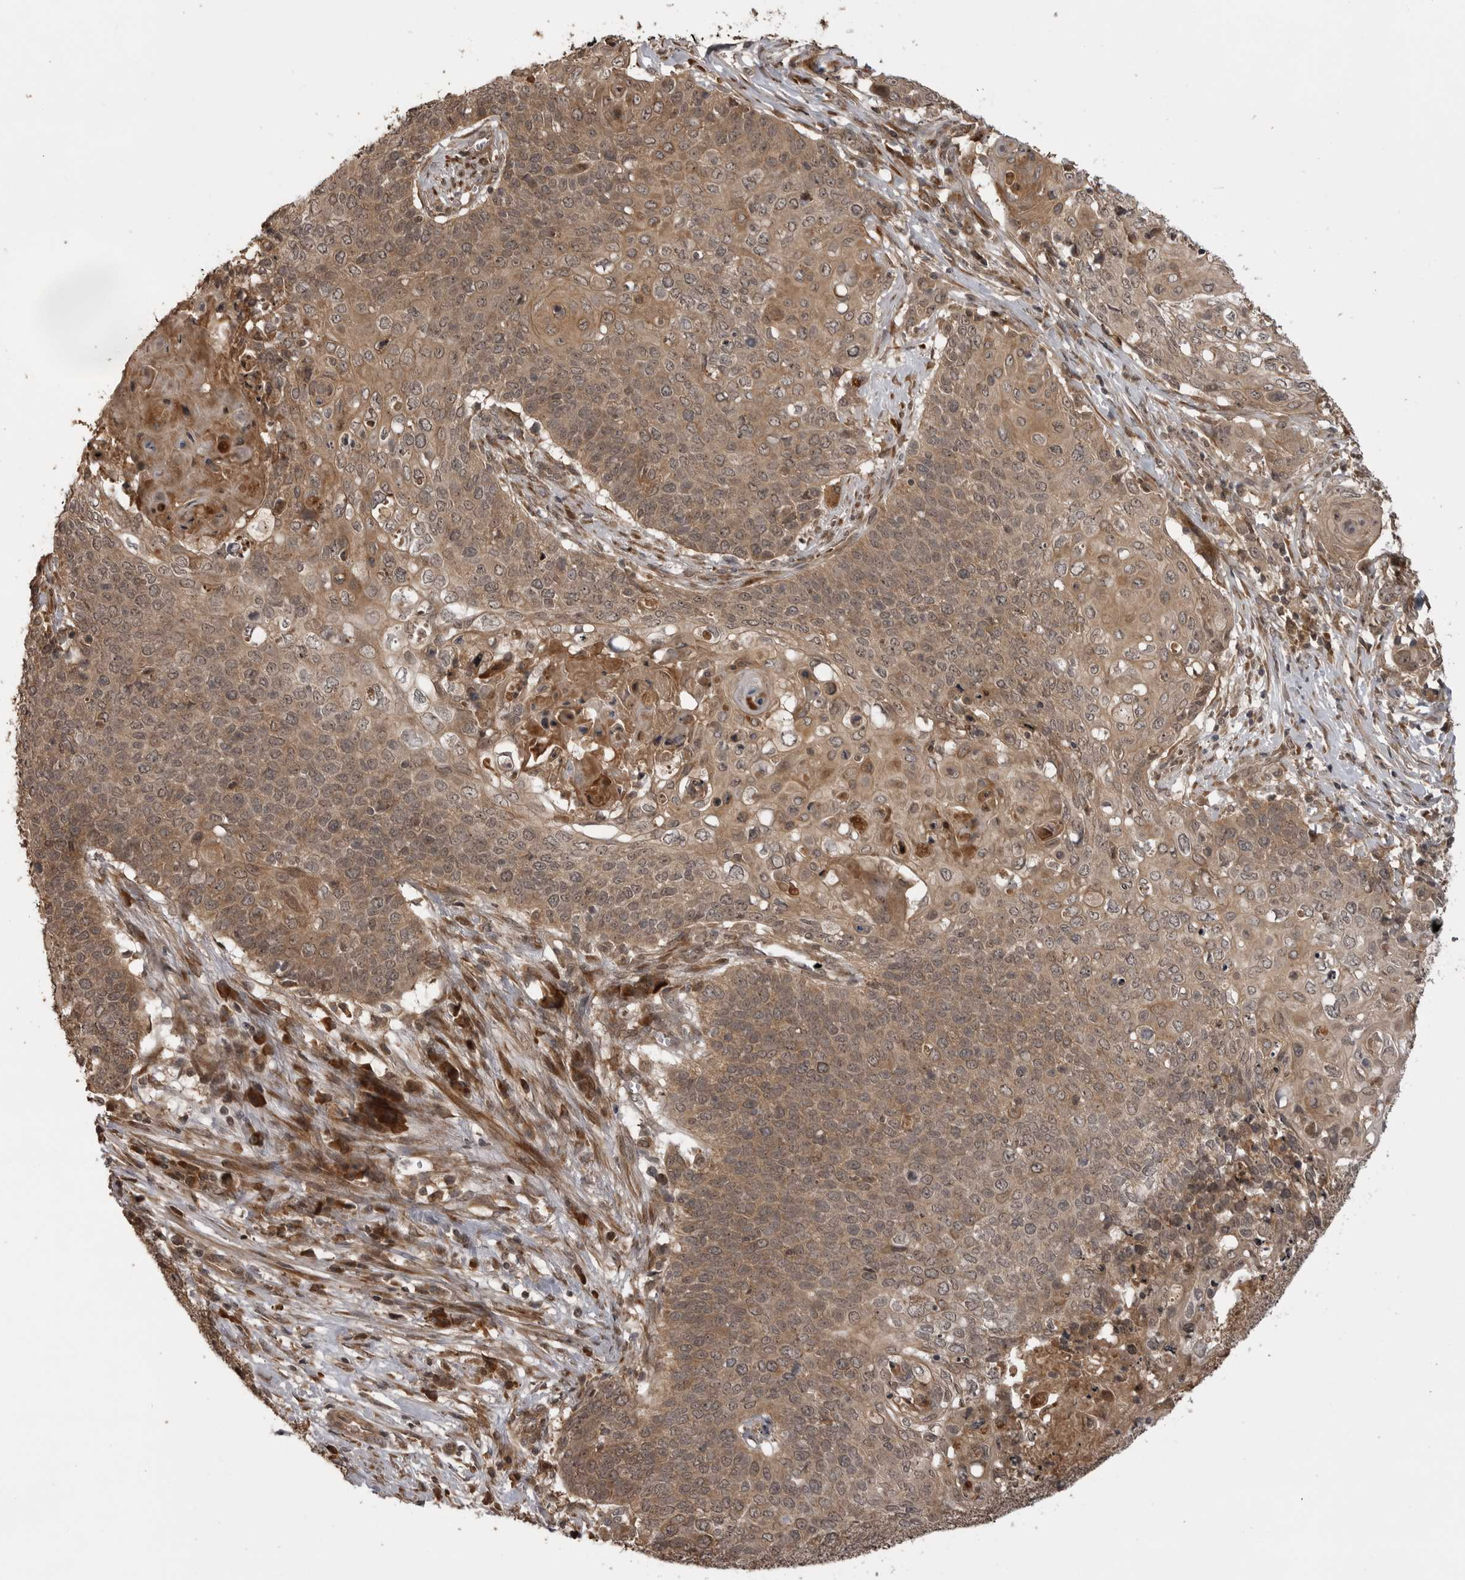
{"staining": {"intensity": "moderate", "quantity": ">75%", "location": "cytoplasmic/membranous"}, "tissue": "cervical cancer", "cell_type": "Tumor cells", "image_type": "cancer", "snomed": [{"axis": "morphology", "description": "Squamous cell carcinoma, NOS"}, {"axis": "topography", "description": "Cervix"}], "caption": "A brown stain highlights moderate cytoplasmic/membranous expression of a protein in squamous cell carcinoma (cervical) tumor cells. (DAB = brown stain, brightfield microscopy at high magnification).", "gene": "AKAP7", "patient": {"sex": "female", "age": 39}}